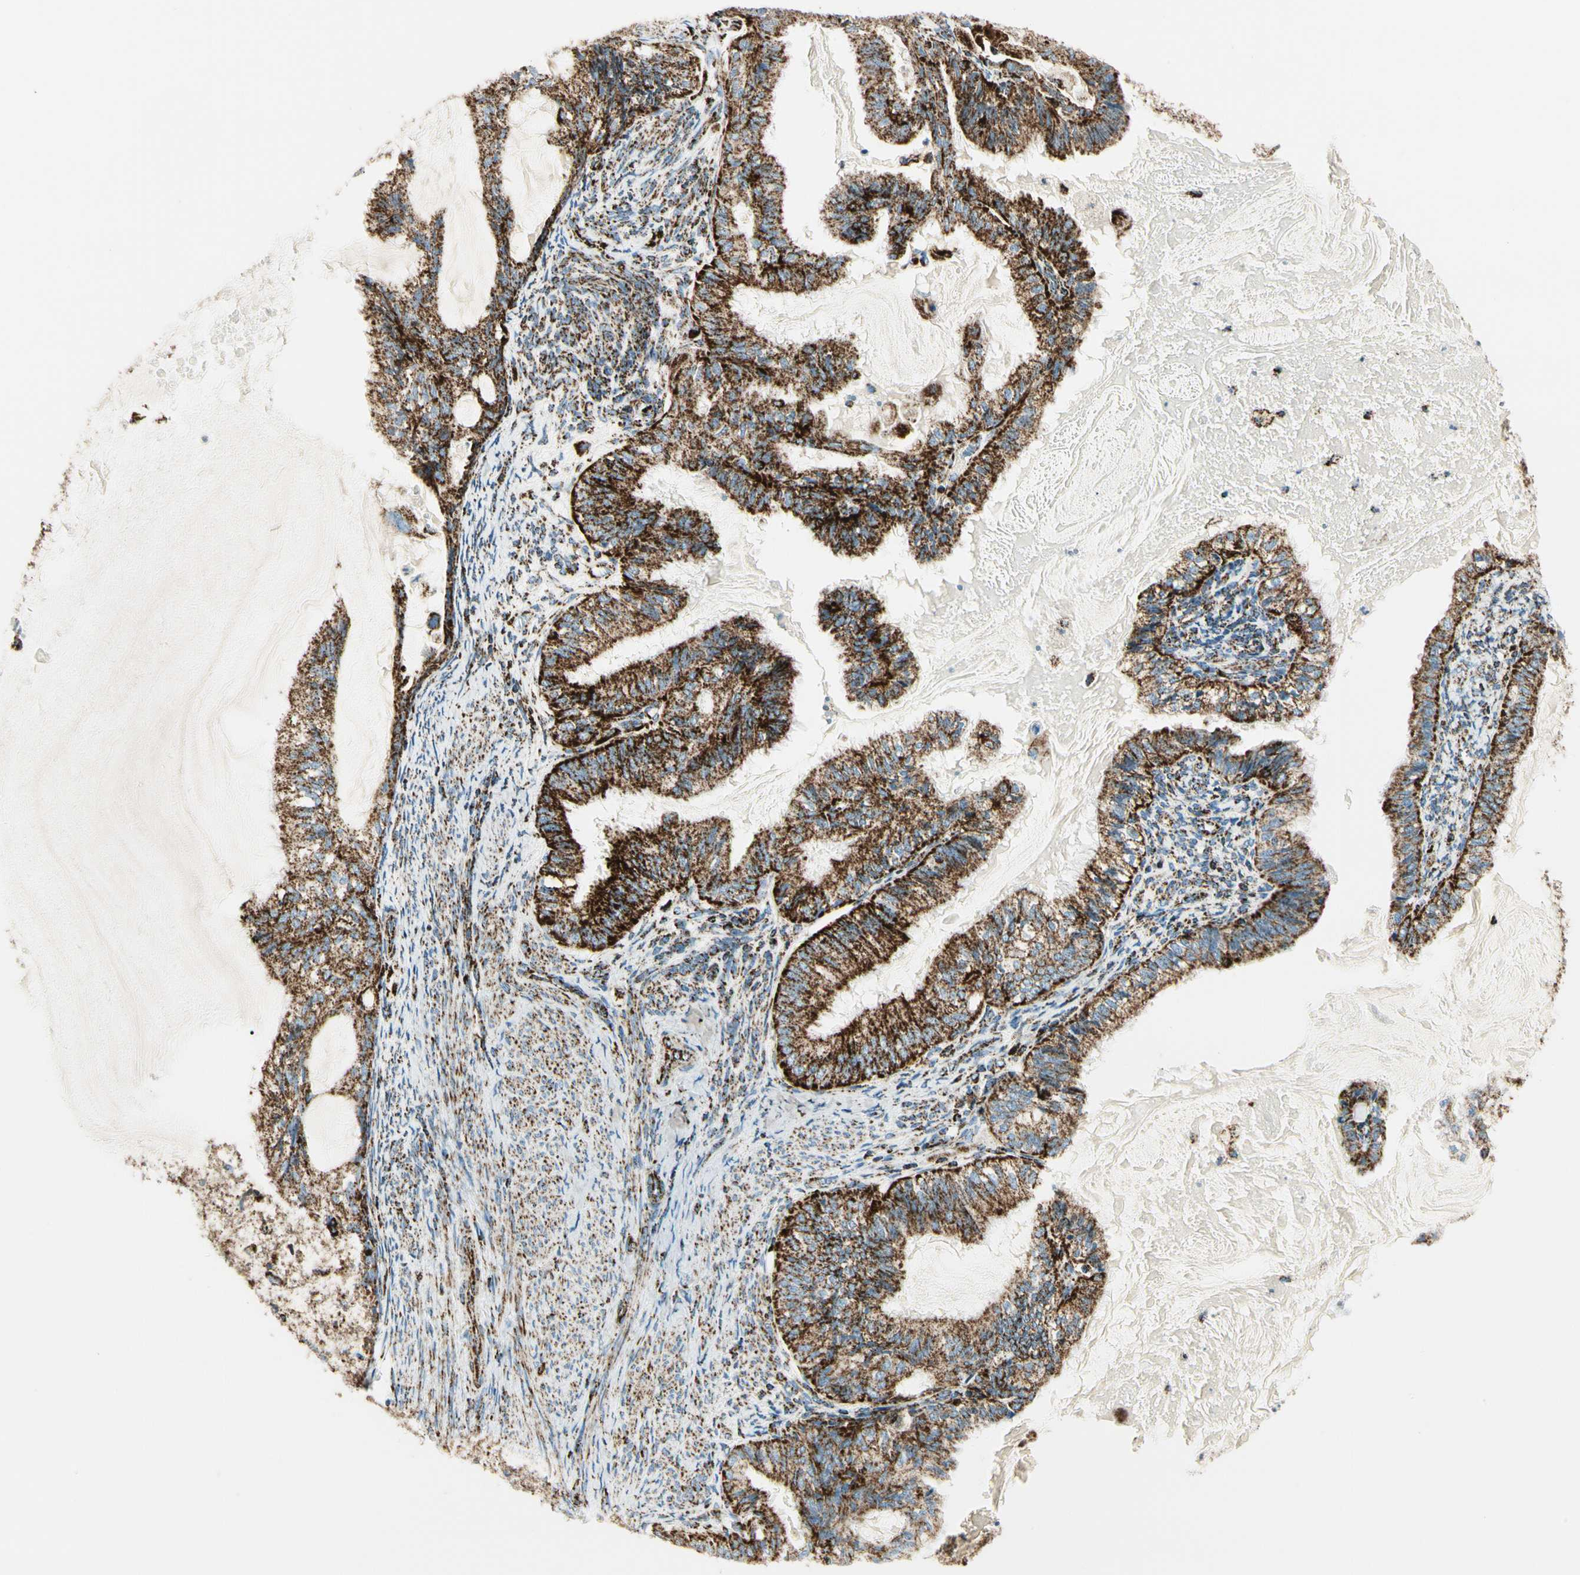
{"staining": {"intensity": "strong", "quantity": ">75%", "location": "cytoplasmic/membranous"}, "tissue": "cervical cancer", "cell_type": "Tumor cells", "image_type": "cancer", "snomed": [{"axis": "morphology", "description": "Normal tissue, NOS"}, {"axis": "morphology", "description": "Adenocarcinoma, NOS"}, {"axis": "topography", "description": "Cervix"}, {"axis": "topography", "description": "Endometrium"}], "caption": "Tumor cells exhibit high levels of strong cytoplasmic/membranous staining in approximately >75% of cells in human cervical cancer (adenocarcinoma). (Stains: DAB (3,3'-diaminobenzidine) in brown, nuclei in blue, Microscopy: brightfield microscopy at high magnification).", "gene": "ME2", "patient": {"sex": "female", "age": 86}}